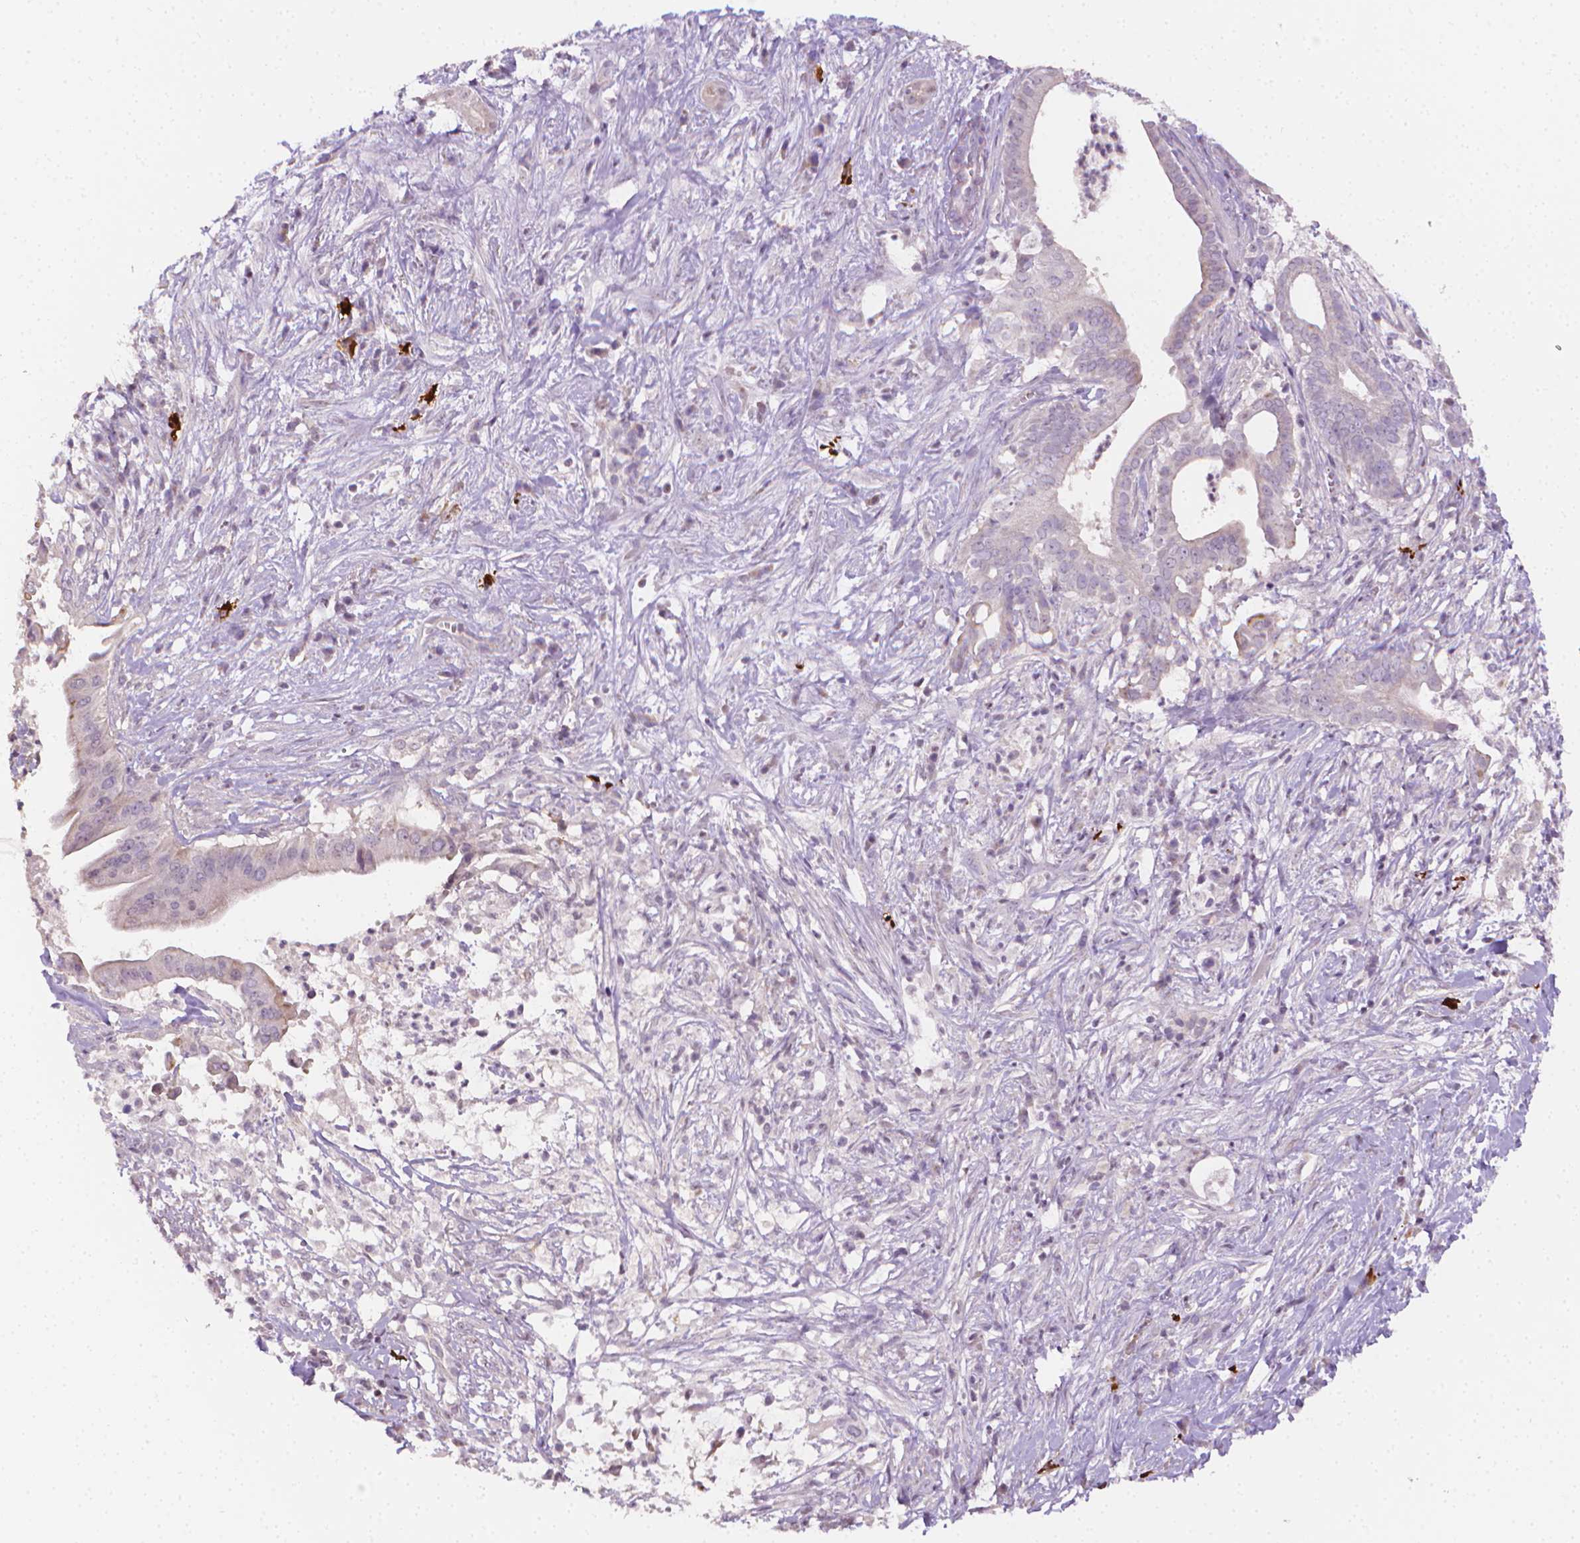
{"staining": {"intensity": "negative", "quantity": "none", "location": "none"}, "tissue": "pancreatic cancer", "cell_type": "Tumor cells", "image_type": "cancer", "snomed": [{"axis": "morphology", "description": "Adenocarcinoma, NOS"}, {"axis": "topography", "description": "Pancreas"}], "caption": "This micrograph is of pancreatic adenocarcinoma stained with immunohistochemistry to label a protein in brown with the nuclei are counter-stained blue. There is no expression in tumor cells.", "gene": "NCAN", "patient": {"sex": "male", "age": 61}}